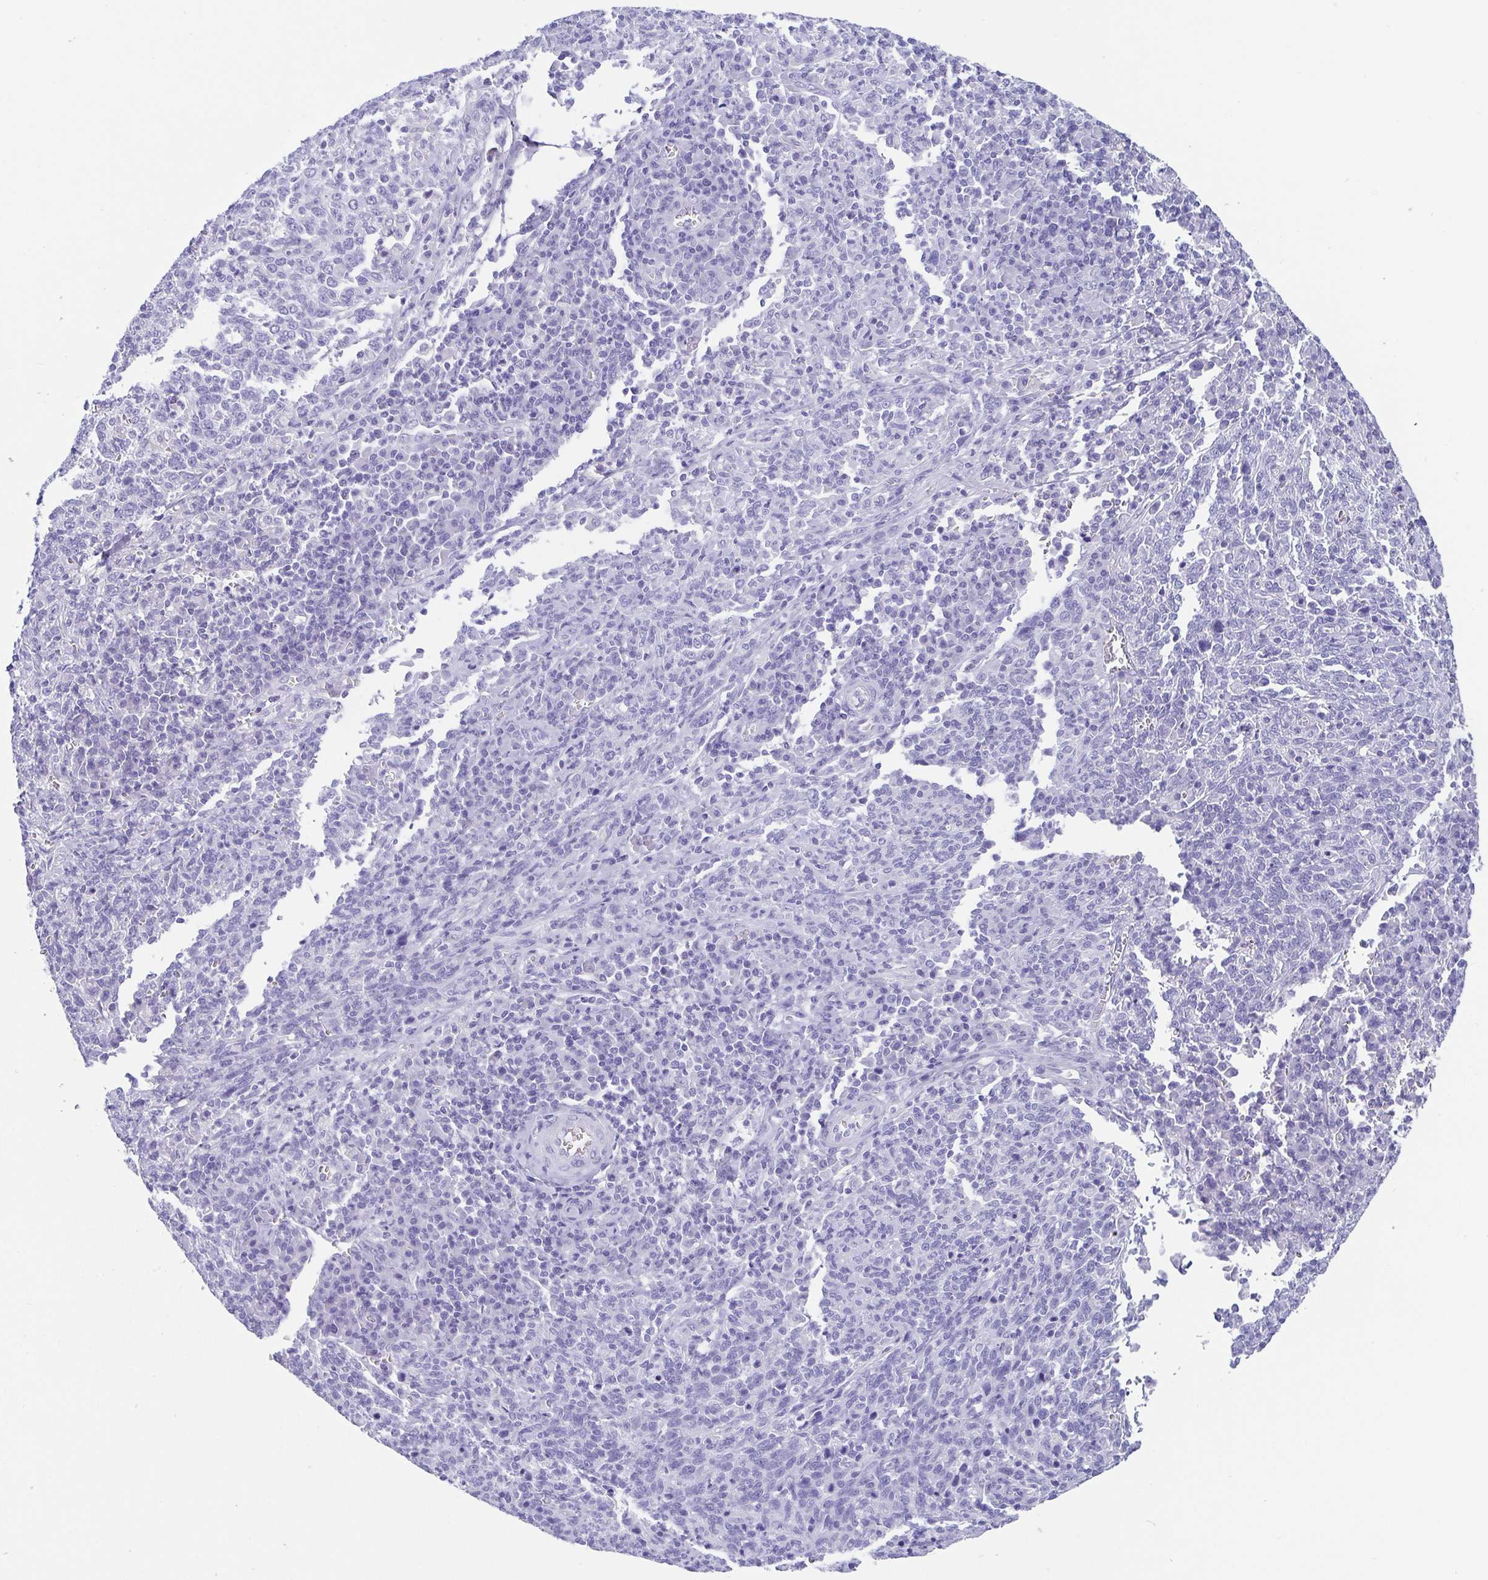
{"staining": {"intensity": "negative", "quantity": "none", "location": "none"}, "tissue": "cervical cancer", "cell_type": "Tumor cells", "image_type": "cancer", "snomed": [{"axis": "morphology", "description": "Squamous cell carcinoma, NOS"}, {"axis": "topography", "description": "Cervix"}], "caption": "Immunohistochemical staining of human cervical cancer shows no significant expression in tumor cells.", "gene": "SCGN", "patient": {"sex": "female", "age": 46}}